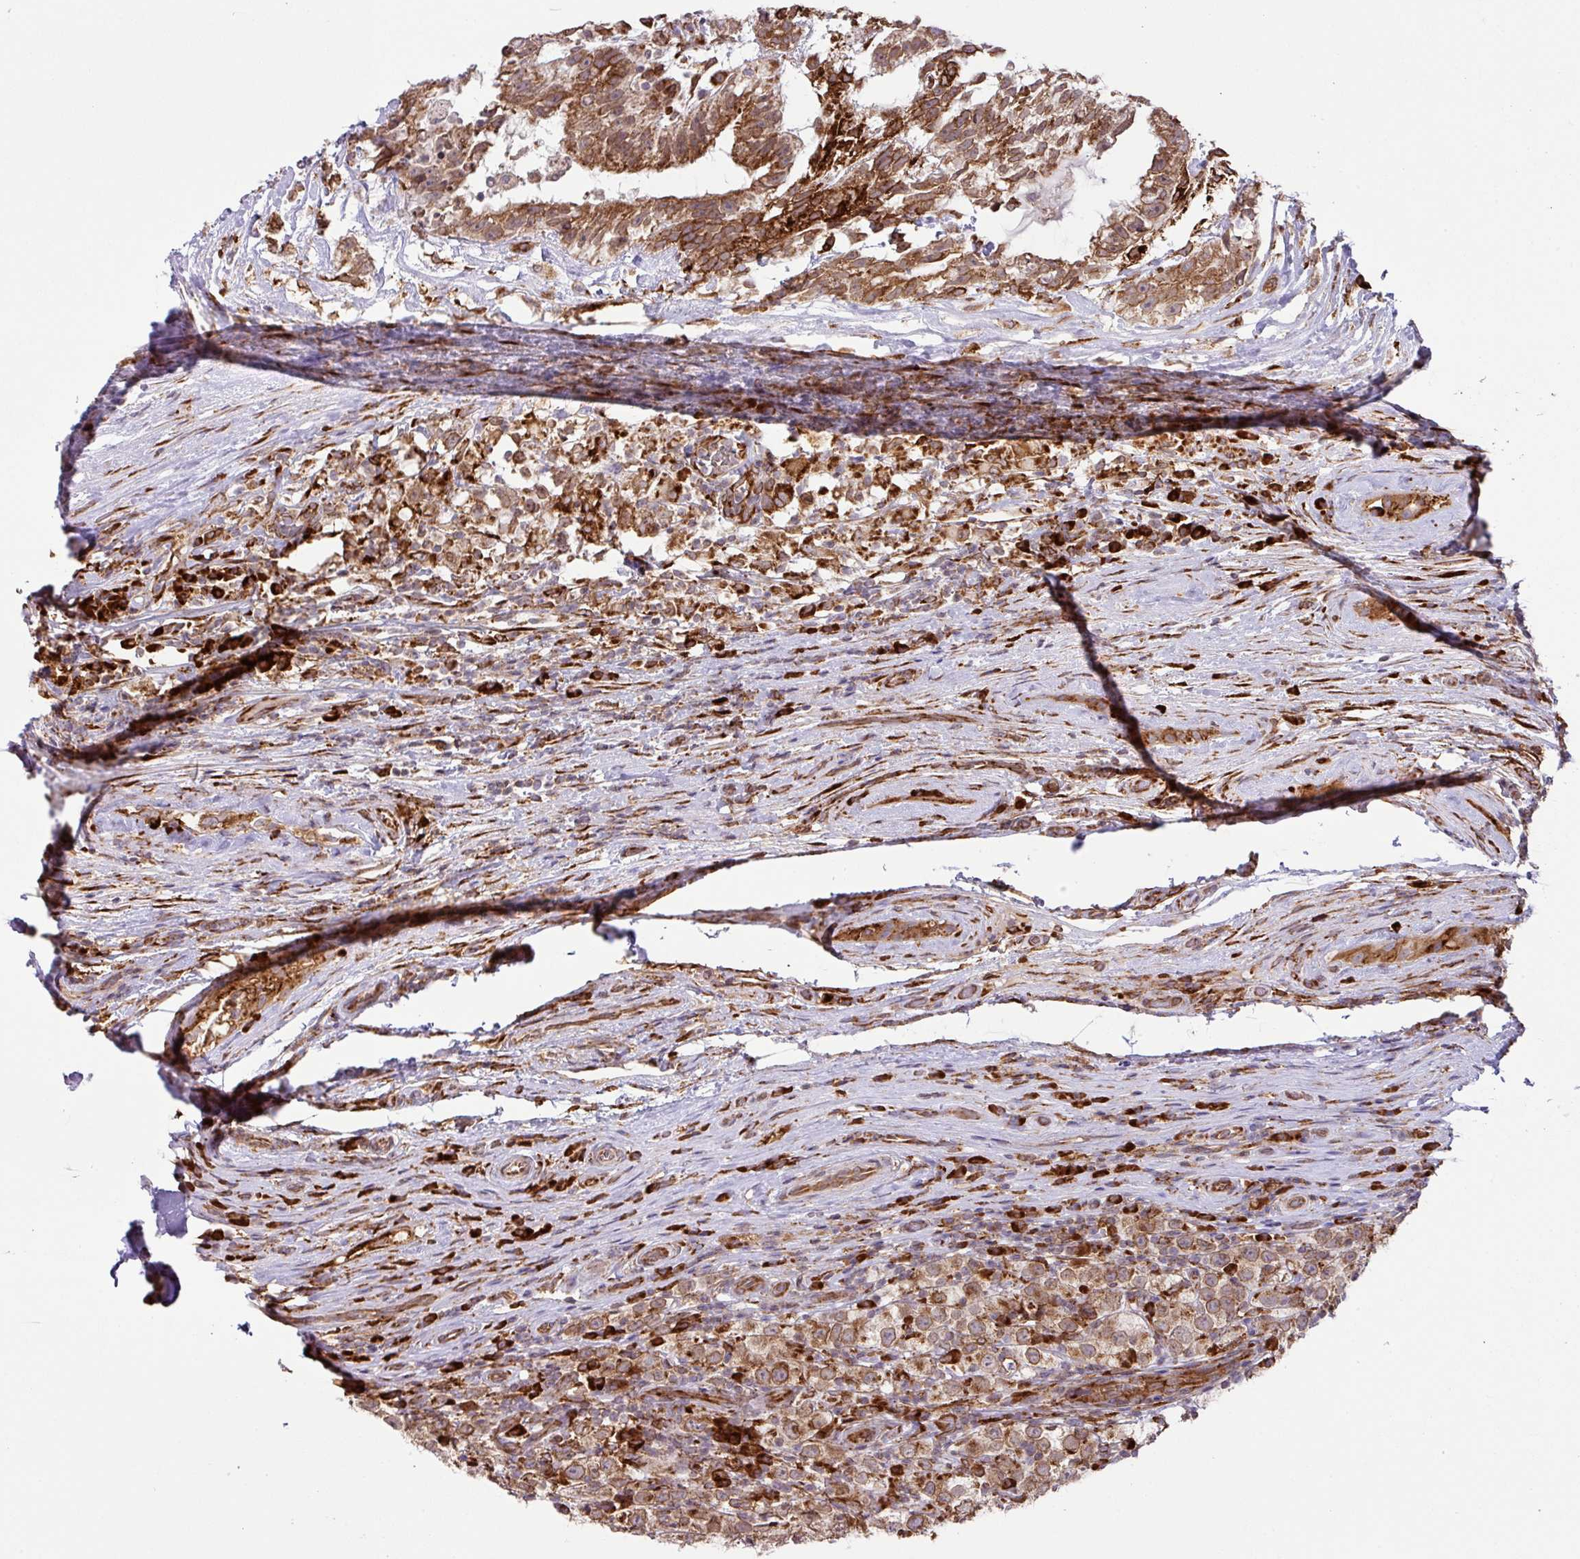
{"staining": {"intensity": "moderate", "quantity": ">75%", "location": "cytoplasmic/membranous"}, "tissue": "testis cancer", "cell_type": "Tumor cells", "image_type": "cancer", "snomed": [{"axis": "morphology", "description": "Seminoma, NOS"}, {"axis": "morphology", "description": "Carcinoma, Embryonal, NOS"}, {"axis": "topography", "description": "Testis"}], "caption": "Seminoma (testis) tissue demonstrates moderate cytoplasmic/membranous expression in approximately >75% of tumor cells", "gene": "SLC39A7", "patient": {"sex": "male", "age": 41}}